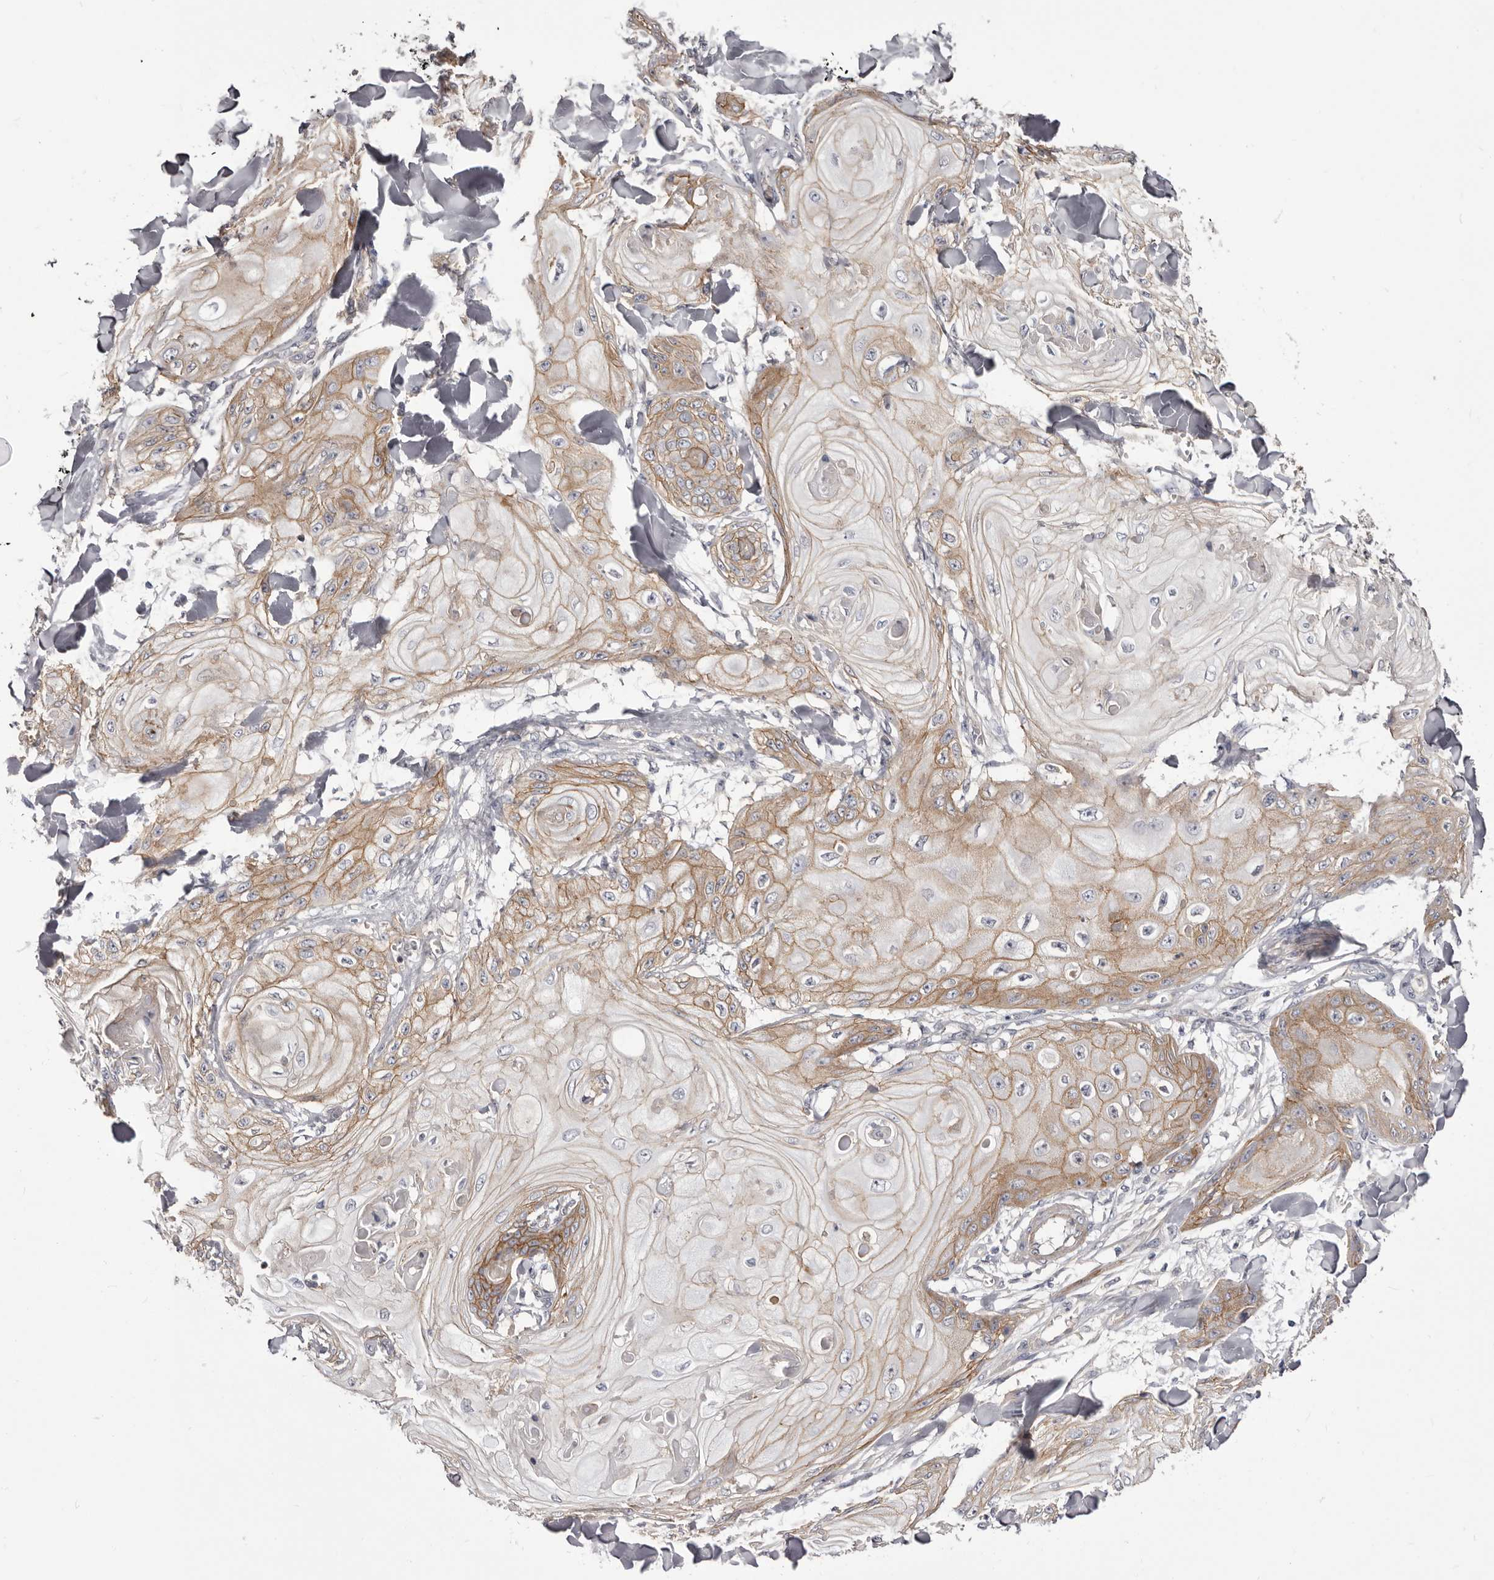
{"staining": {"intensity": "moderate", "quantity": "25%-75%", "location": "cytoplasmic/membranous"}, "tissue": "skin cancer", "cell_type": "Tumor cells", "image_type": "cancer", "snomed": [{"axis": "morphology", "description": "Squamous cell carcinoma, NOS"}, {"axis": "topography", "description": "Skin"}], "caption": "An image of skin cancer (squamous cell carcinoma) stained for a protein reveals moderate cytoplasmic/membranous brown staining in tumor cells. Nuclei are stained in blue.", "gene": "DMRT2", "patient": {"sex": "male", "age": 74}}